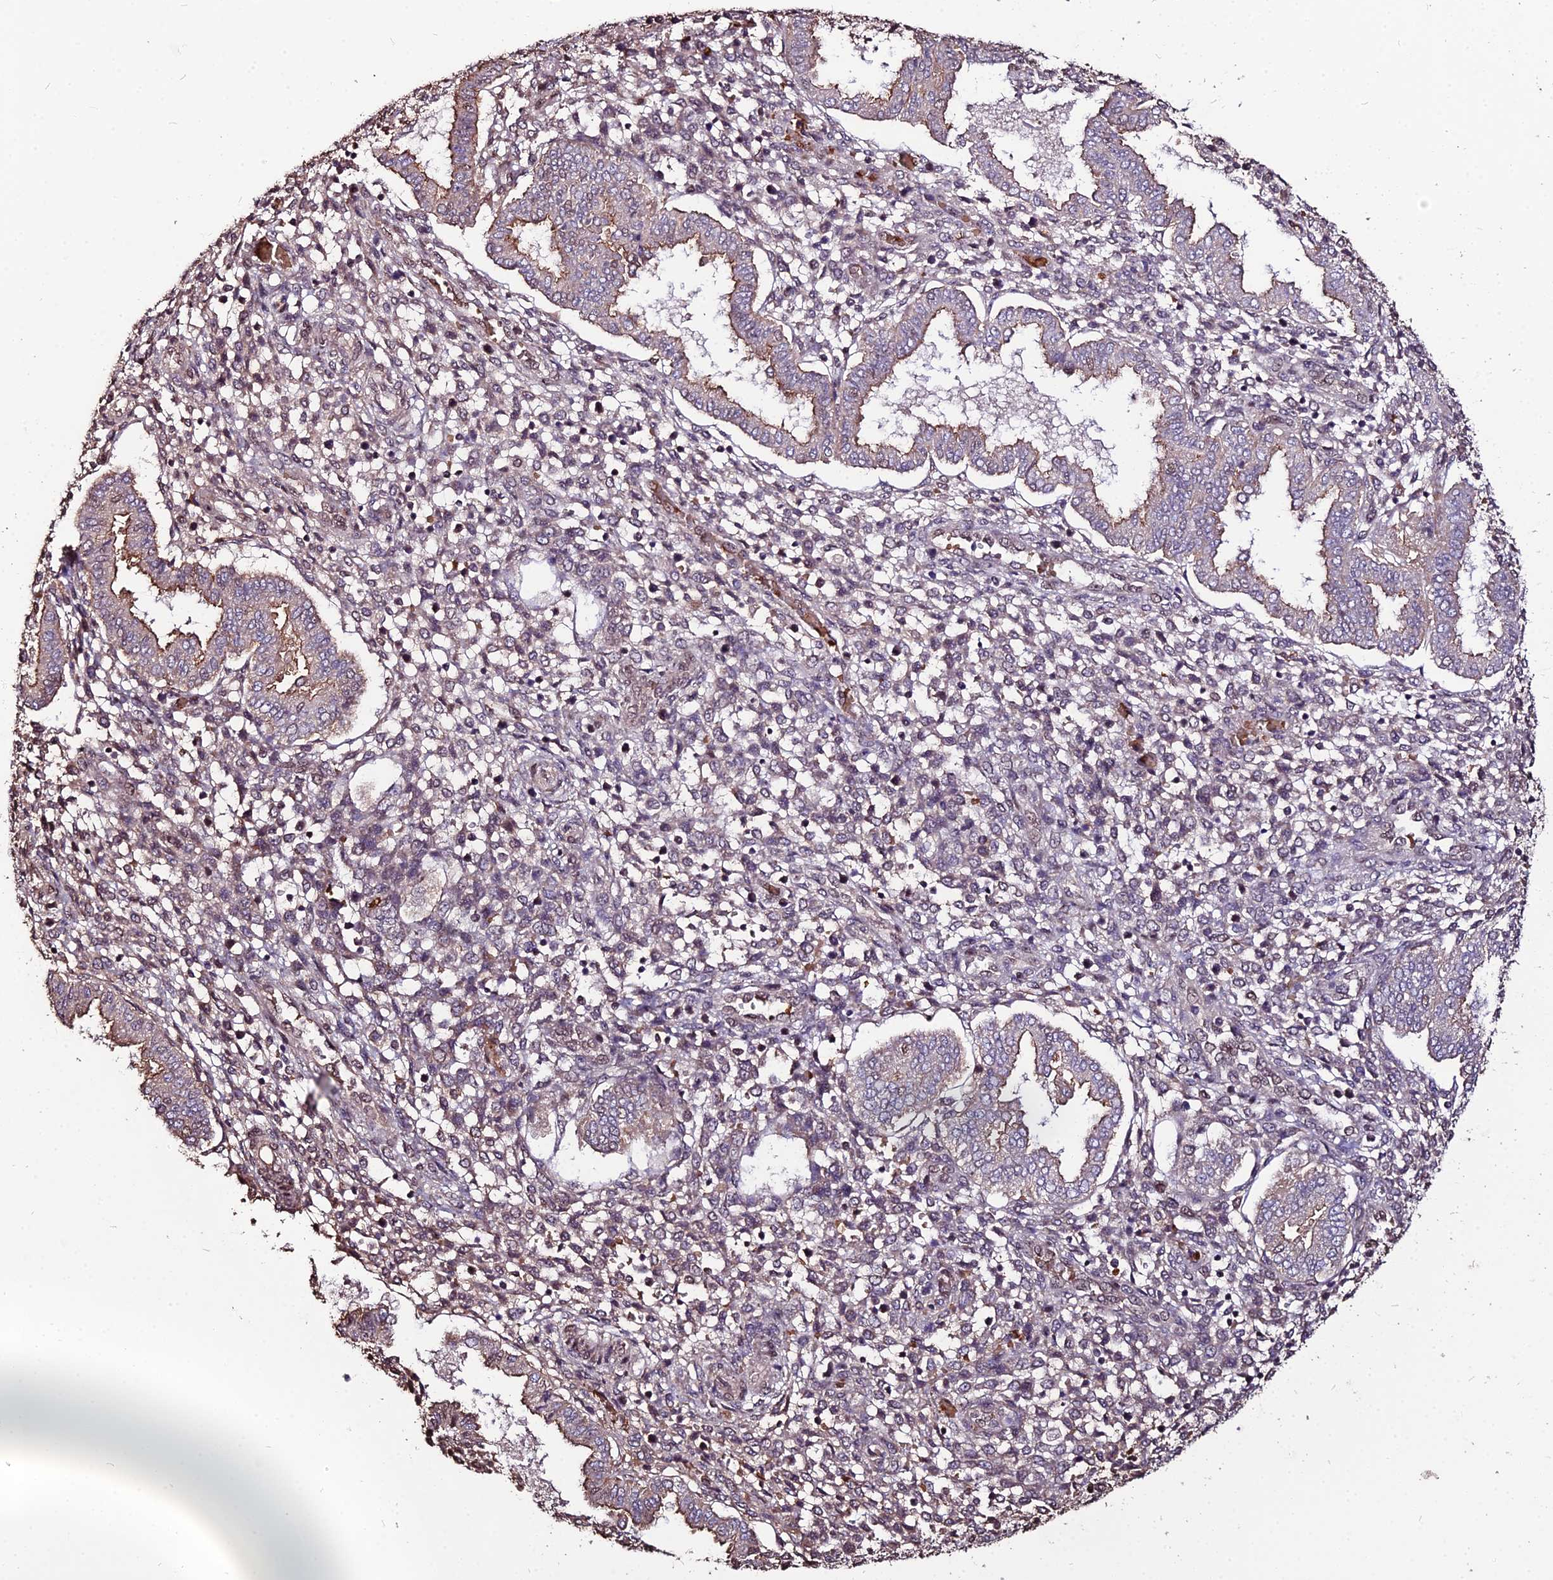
{"staining": {"intensity": "weak", "quantity": "<25%", "location": "nuclear"}, "tissue": "endometrium", "cell_type": "Cells in endometrial stroma", "image_type": "normal", "snomed": [{"axis": "morphology", "description": "Normal tissue, NOS"}, {"axis": "topography", "description": "Endometrium"}], "caption": "DAB immunohistochemical staining of unremarkable endometrium displays no significant positivity in cells in endometrial stroma.", "gene": "ZDBF2", "patient": {"sex": "female", "age": 24}}